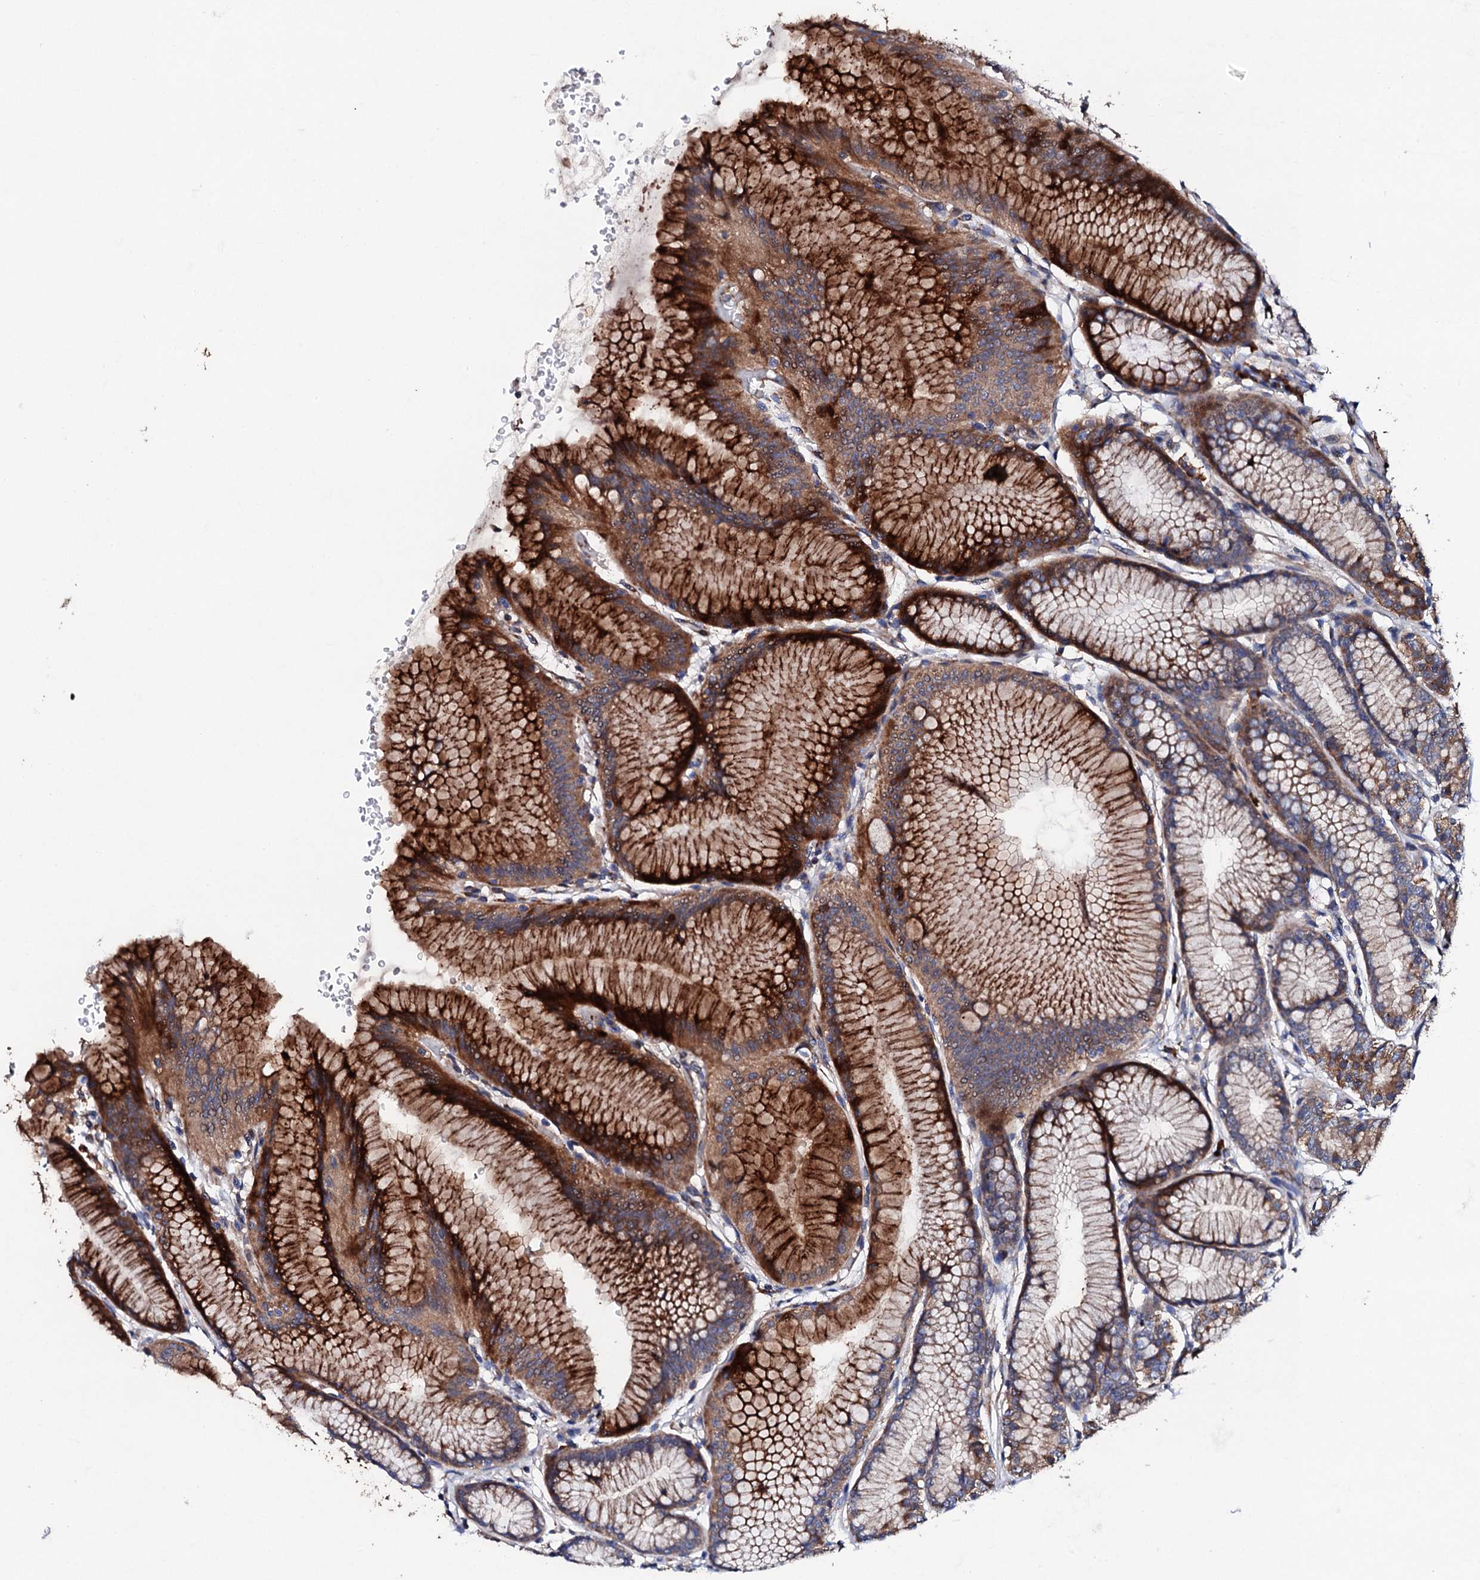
{"staining": {"intensity": "strong", "quantity": ">75%", "location": "cytoplasmic/membranous"}, "tissue": "stomach", "cell_type": "Glandular cells", "image_type": "normal", "snomed": [{"axis": "morphology", "description": "Normal tissue, NOS"}, {"axis": "morphology", "description": "Adenocarcinoma, NOS"}, {"axis": "morphology", "description": "Adenocarcinoma, High grade"}, {"axis": "topography", "description": "Stomach, upper"}, {"axis": "topography", "description": "Stomach"}], "caption": "High-power microscopy captured an IHC photomicrograph of benign stomach, revealing strong cytoplasmic/membranous expression in approximately >75% of glandular cells. The staining is performed using DAB (3,3'-diaminobenzidine) brown chromogen to label protein expression. The nuclei are counter-stained blue using hematoxylin.", "gene": "LIPT2", "patient": {"sex": "female", "age": 65}}